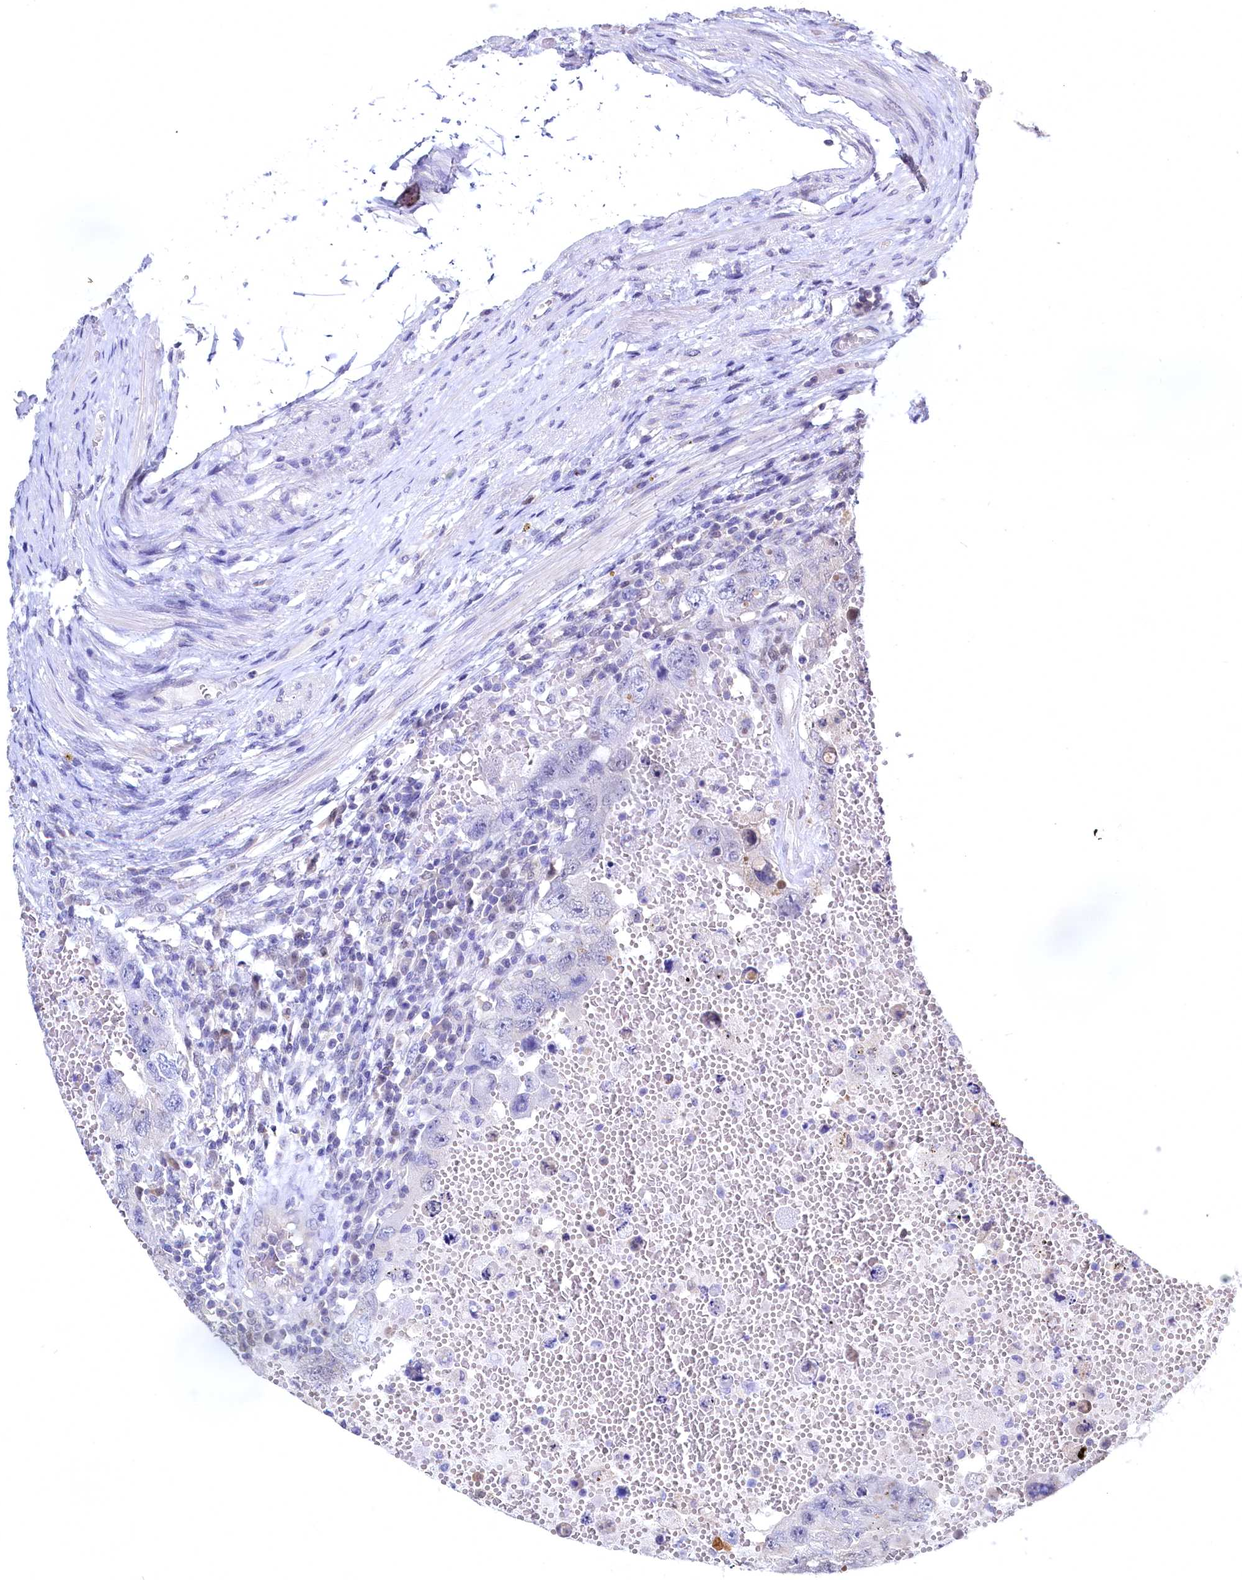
{"staining": {"intensity": "negative", "quantity": "none", "location": "none"}, "tissue": "testis cancer", "cell_type": "Tumor cells", "image_type": "cancer", "snomed": [{"axis": "morphology", "description": "Carcinoma, Embryonal, NOS"}, {"axis": "topography", "description": "Testis"}], "caption": "Tumor cells are negative for protein expression in human testis embryonal carcinoma.", "gene": "C11orf54", "patient": {"sex": "male", "age": 26}}